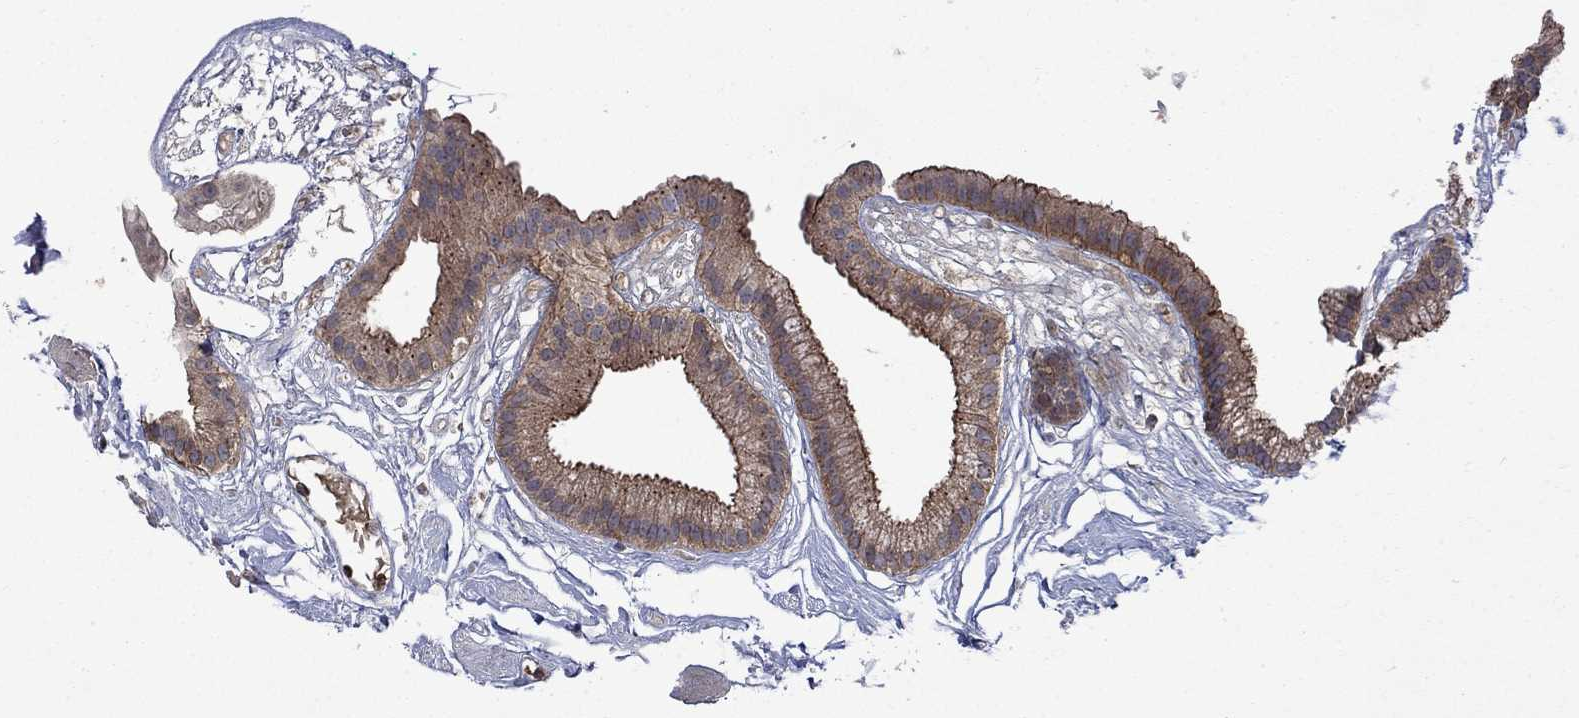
{"staining": {"intensity": "moderate", "quantity": ">75%", "location": "cytoplasmic/membranous"}, "tissue": "gallbladder", "cell_type": "Glandular cells", "image_type": "normal", "snomed": [{"axis": "morphology", "description": "Normal tissue, NOS"}, {"axis": "topography", "description": "Gallbladder"}], "caption": "The photomicrograph displays a brown stain indicating the presence of a protein in the cytoplasmic/membranous of glandular cells in gallbladder.", "gene": "TMEM33", "patient": {"sex": "female", "age": 45}}